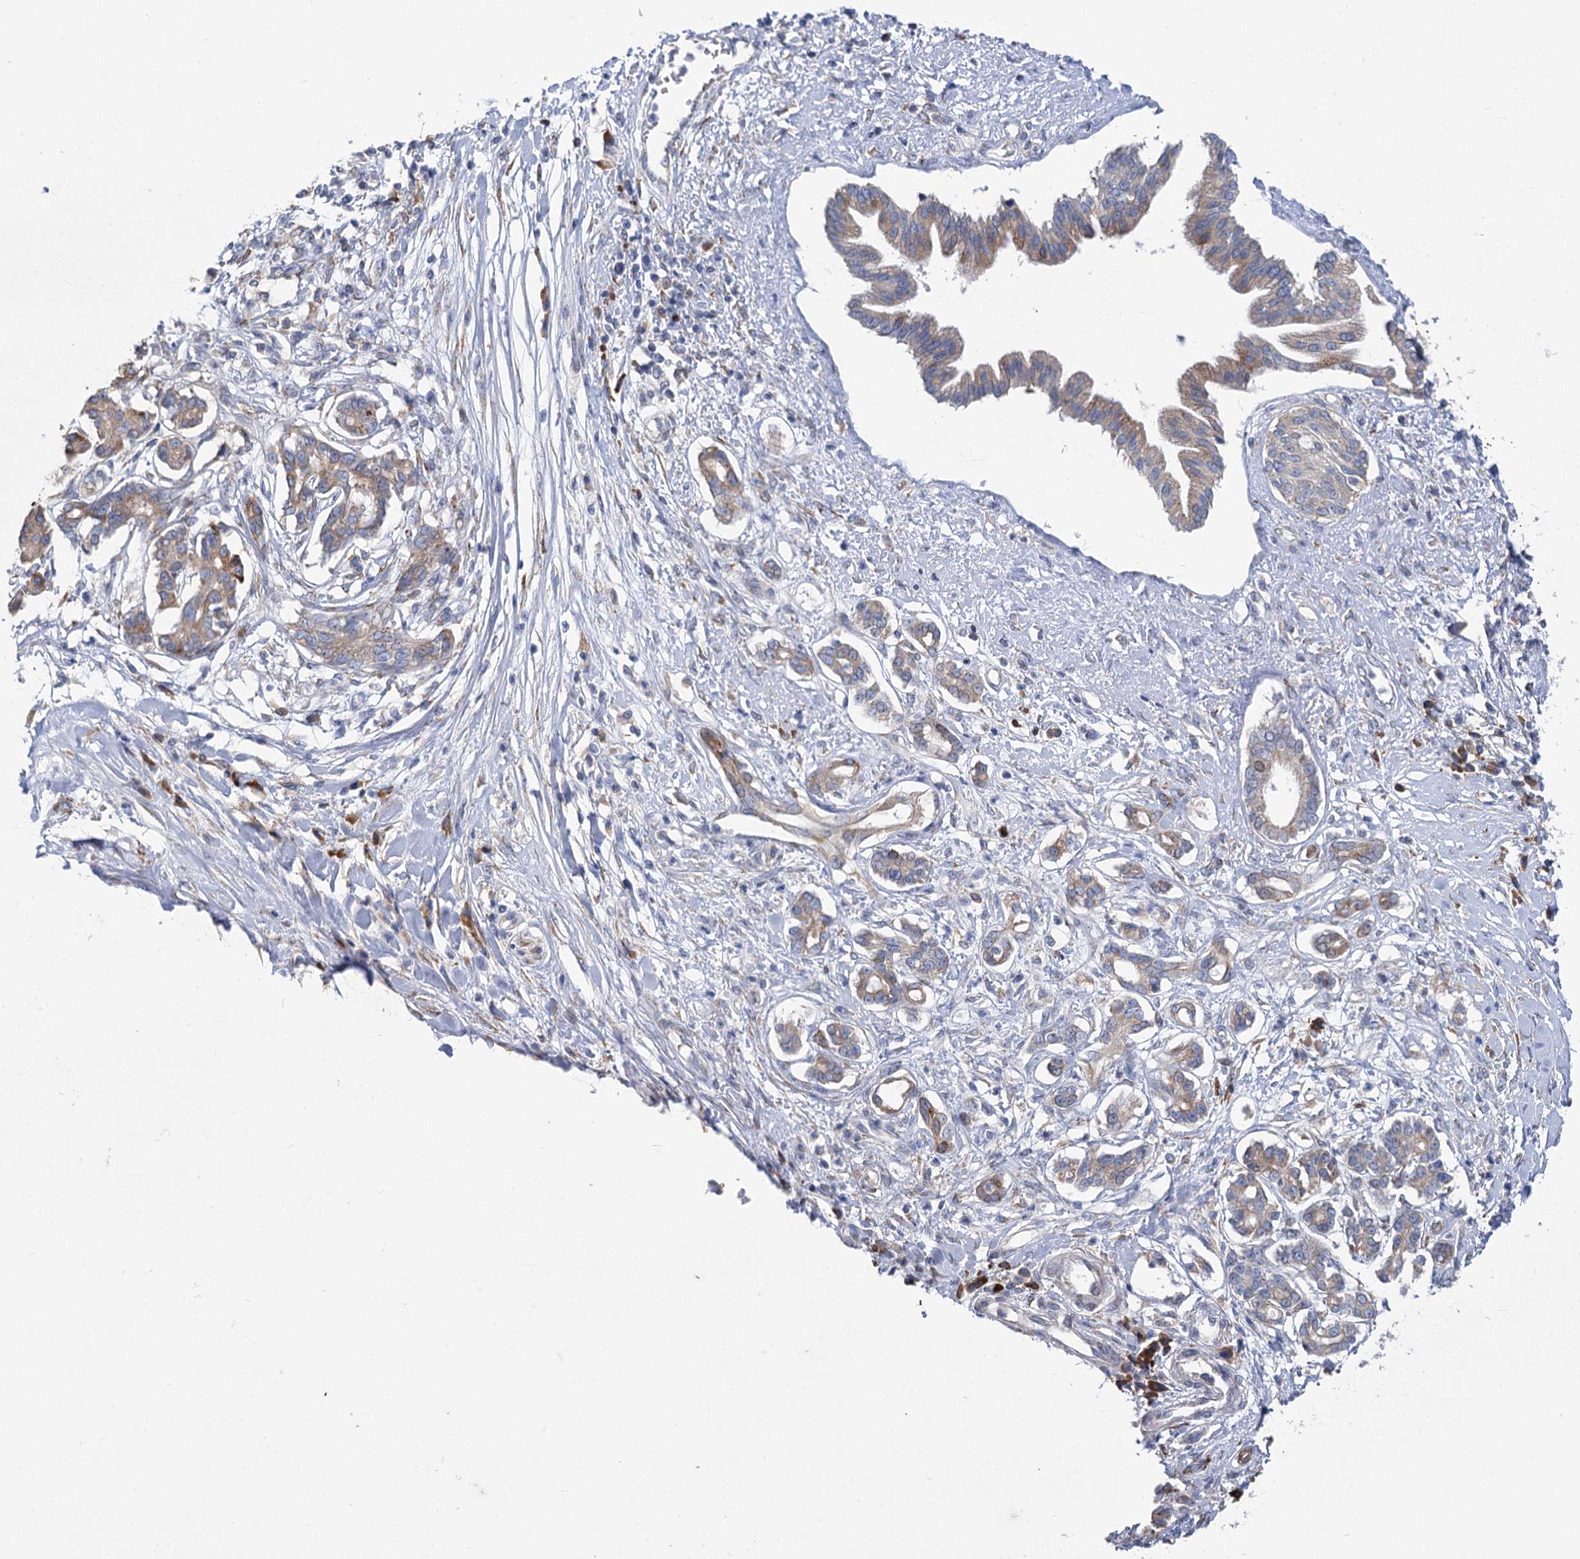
{"staining": {"intensity": "moderate", "quantity": "25%-75%", "location": "cytoplasmic/membranous"}, "tissue": "pancreatic cancer", "cell_type": "Tumor cells", "image_type": "cancer", "snomed": [{"axis": "morphology", "description": "Inflammation, NOS"}, {"axis": "morphology", "description": "Adenocarcinoma, NOS"}, {"axis": "topography", "description": "Pancreas"}], "caption": "Immunohistochemical staining of human pancreatic cancer shows moderate cytoplasmic/membranous protein expression in about 25%-75% of tumor cells.", "gene": "PRSS35", "patient": {"sex": "female", "age": 56}}